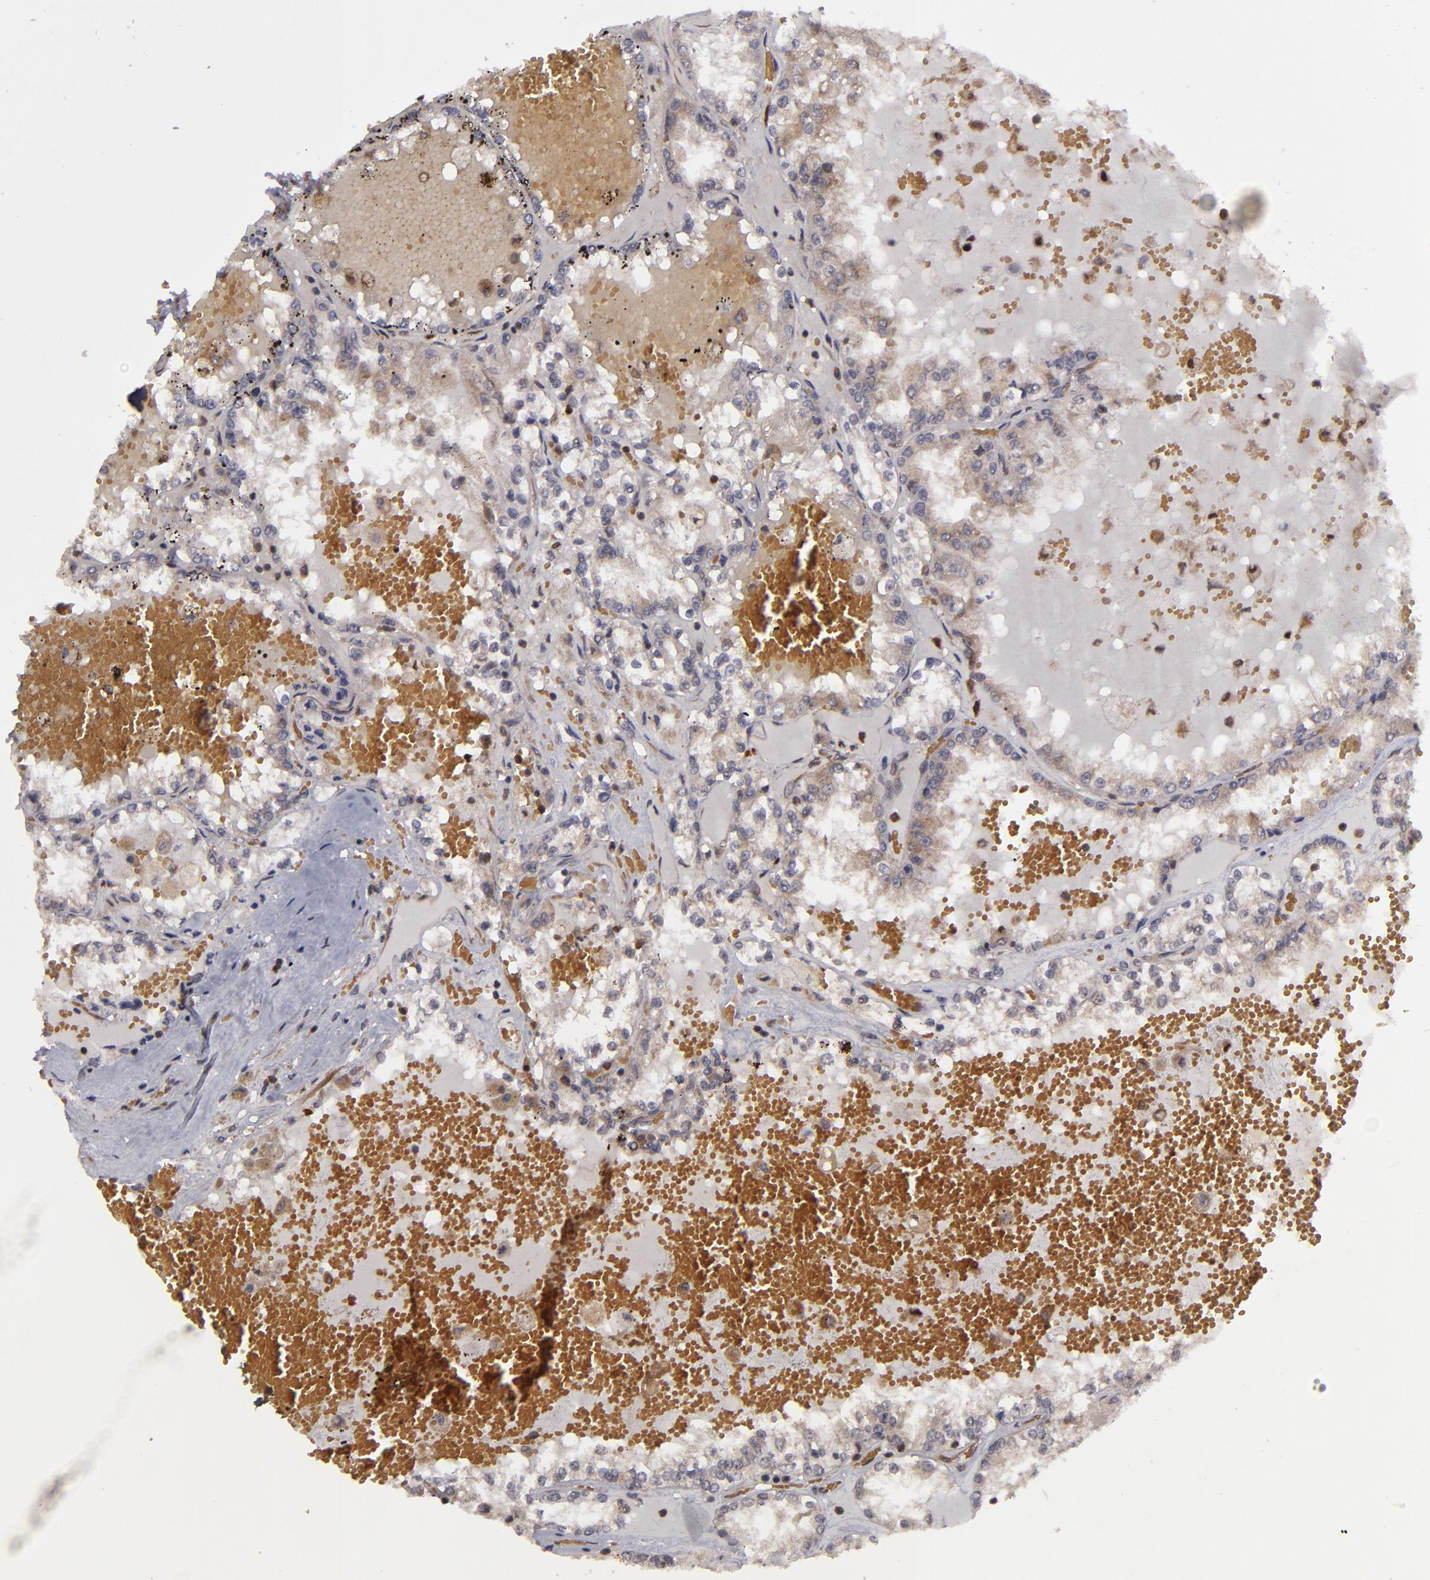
{"staining": {"intensity": "weak", "quantity": "25%-75%", "location": "cytoplasmic/membranous"}, "tissue": "renal cancer", "cell_type": "Tumor cells", "image_type": "cancer", "snomed": [{"axis": "morphology", "description": "Adenocarcinoma, NOS"}, {"axis": "topography", "description": "Kidney"}], "caption": "Immunohistochemistry (IHC) photomicrograph of neoplastic tissue: human adenocarcinoma (renal) stained using immunohistochemistry exhibits low levels of weak protein expression localized specifically in the cytoplasmic/membranous of tumor cells, appearing as a cytoplasmic/membranous brown color.", "gene": "MAPK3", "patient": {"sex": "female", "age": 56}}